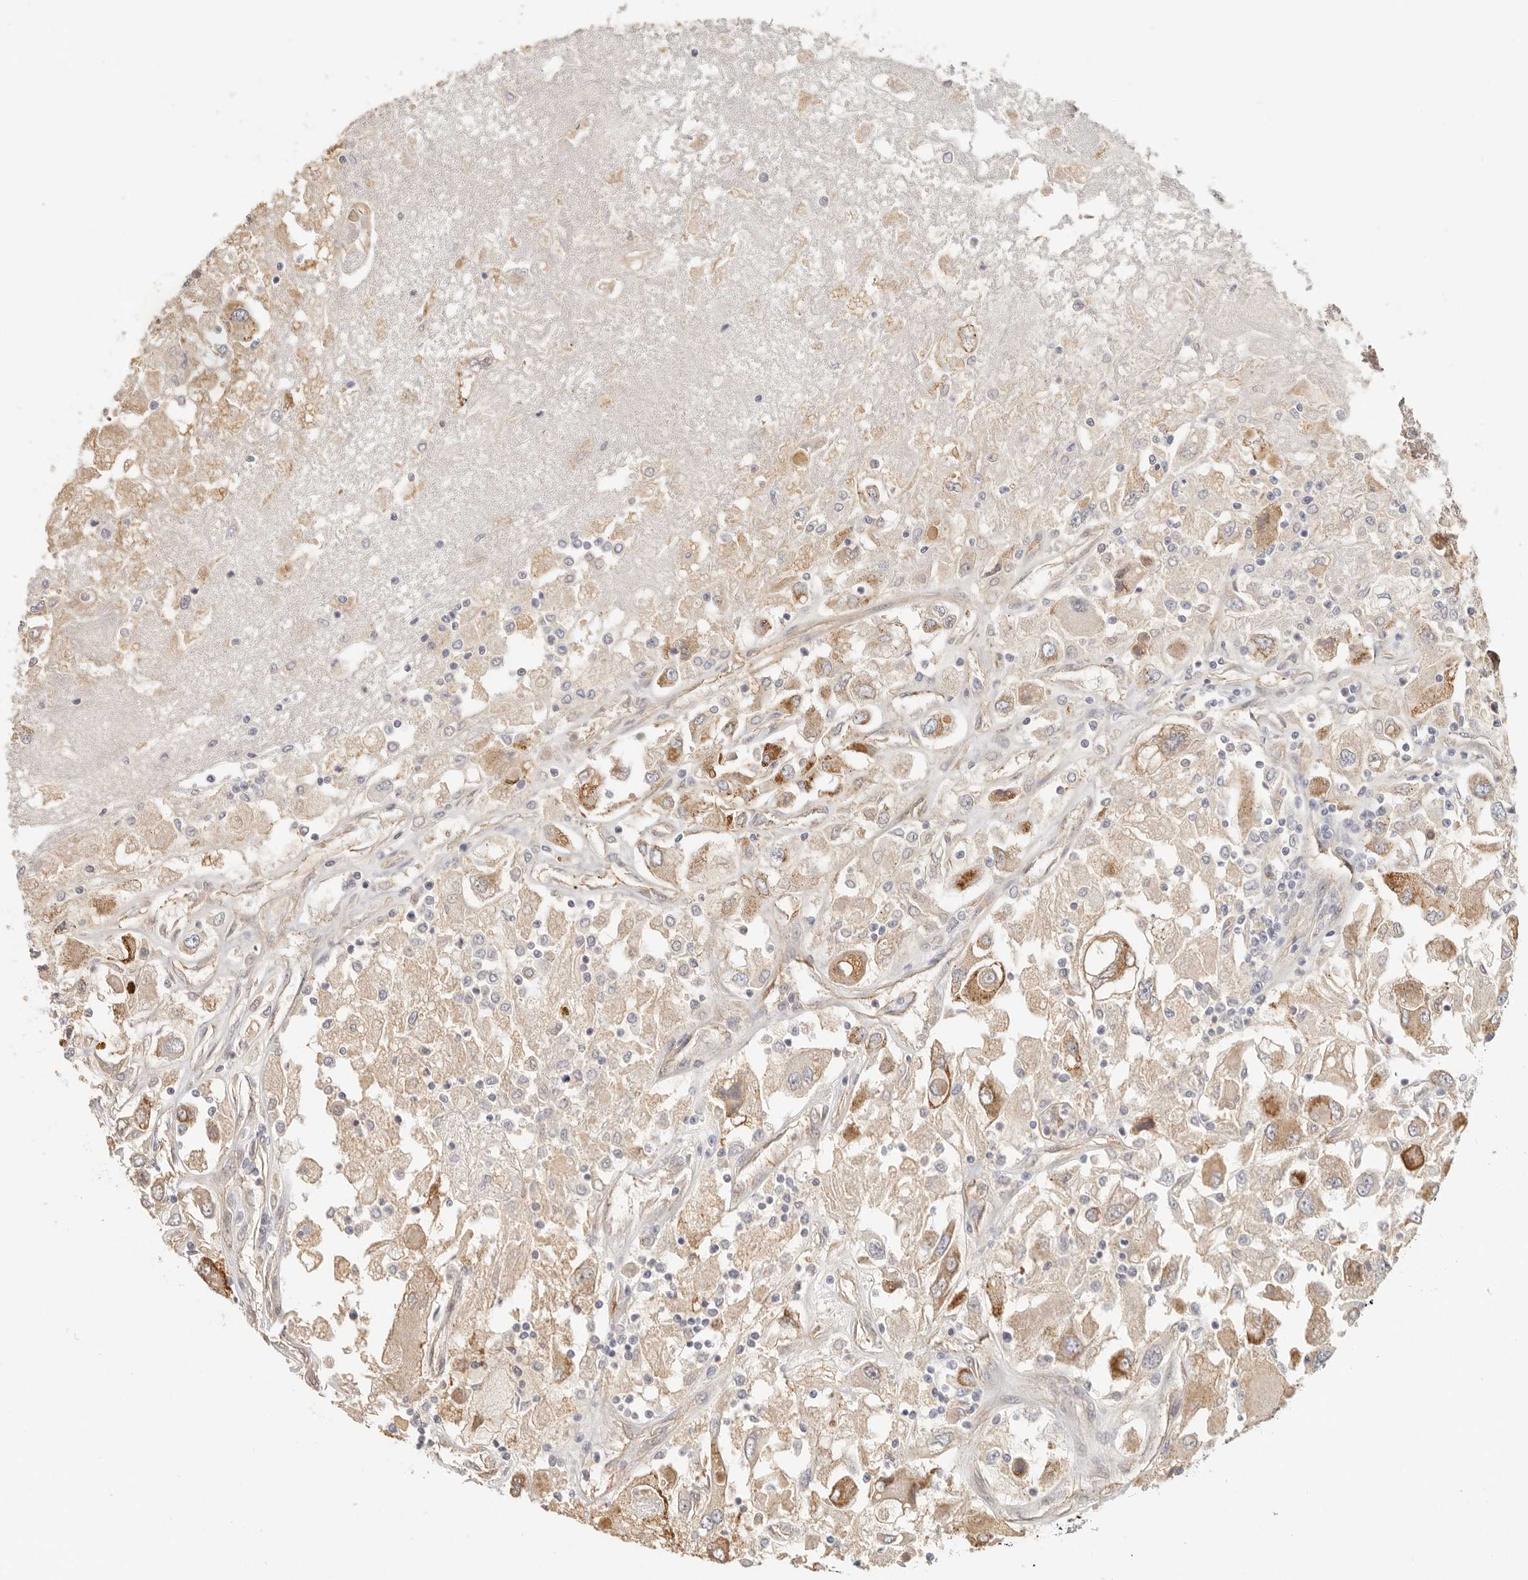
{"staining": {"intensity": "moderate", "quantity": "25%-75%", "location": "cytoplasmic/membranous"}, "tissue": "renal cancer", "cell_type": "Tumor cells", "image_type": "cancer", "snomed": [{"axis": "morphology", "description": "Adenocarcinoma, NOS"}, {"axis": "topography", "description": "Kidney"}], "caption": "Protein staining of renal cancer tissue exhibits moderate cytoplasmic/membranous staining in approximately 25%-75% of tumor cells.", "gene": "ANXA9", "patient": {"sex": "female", "age": 52}}